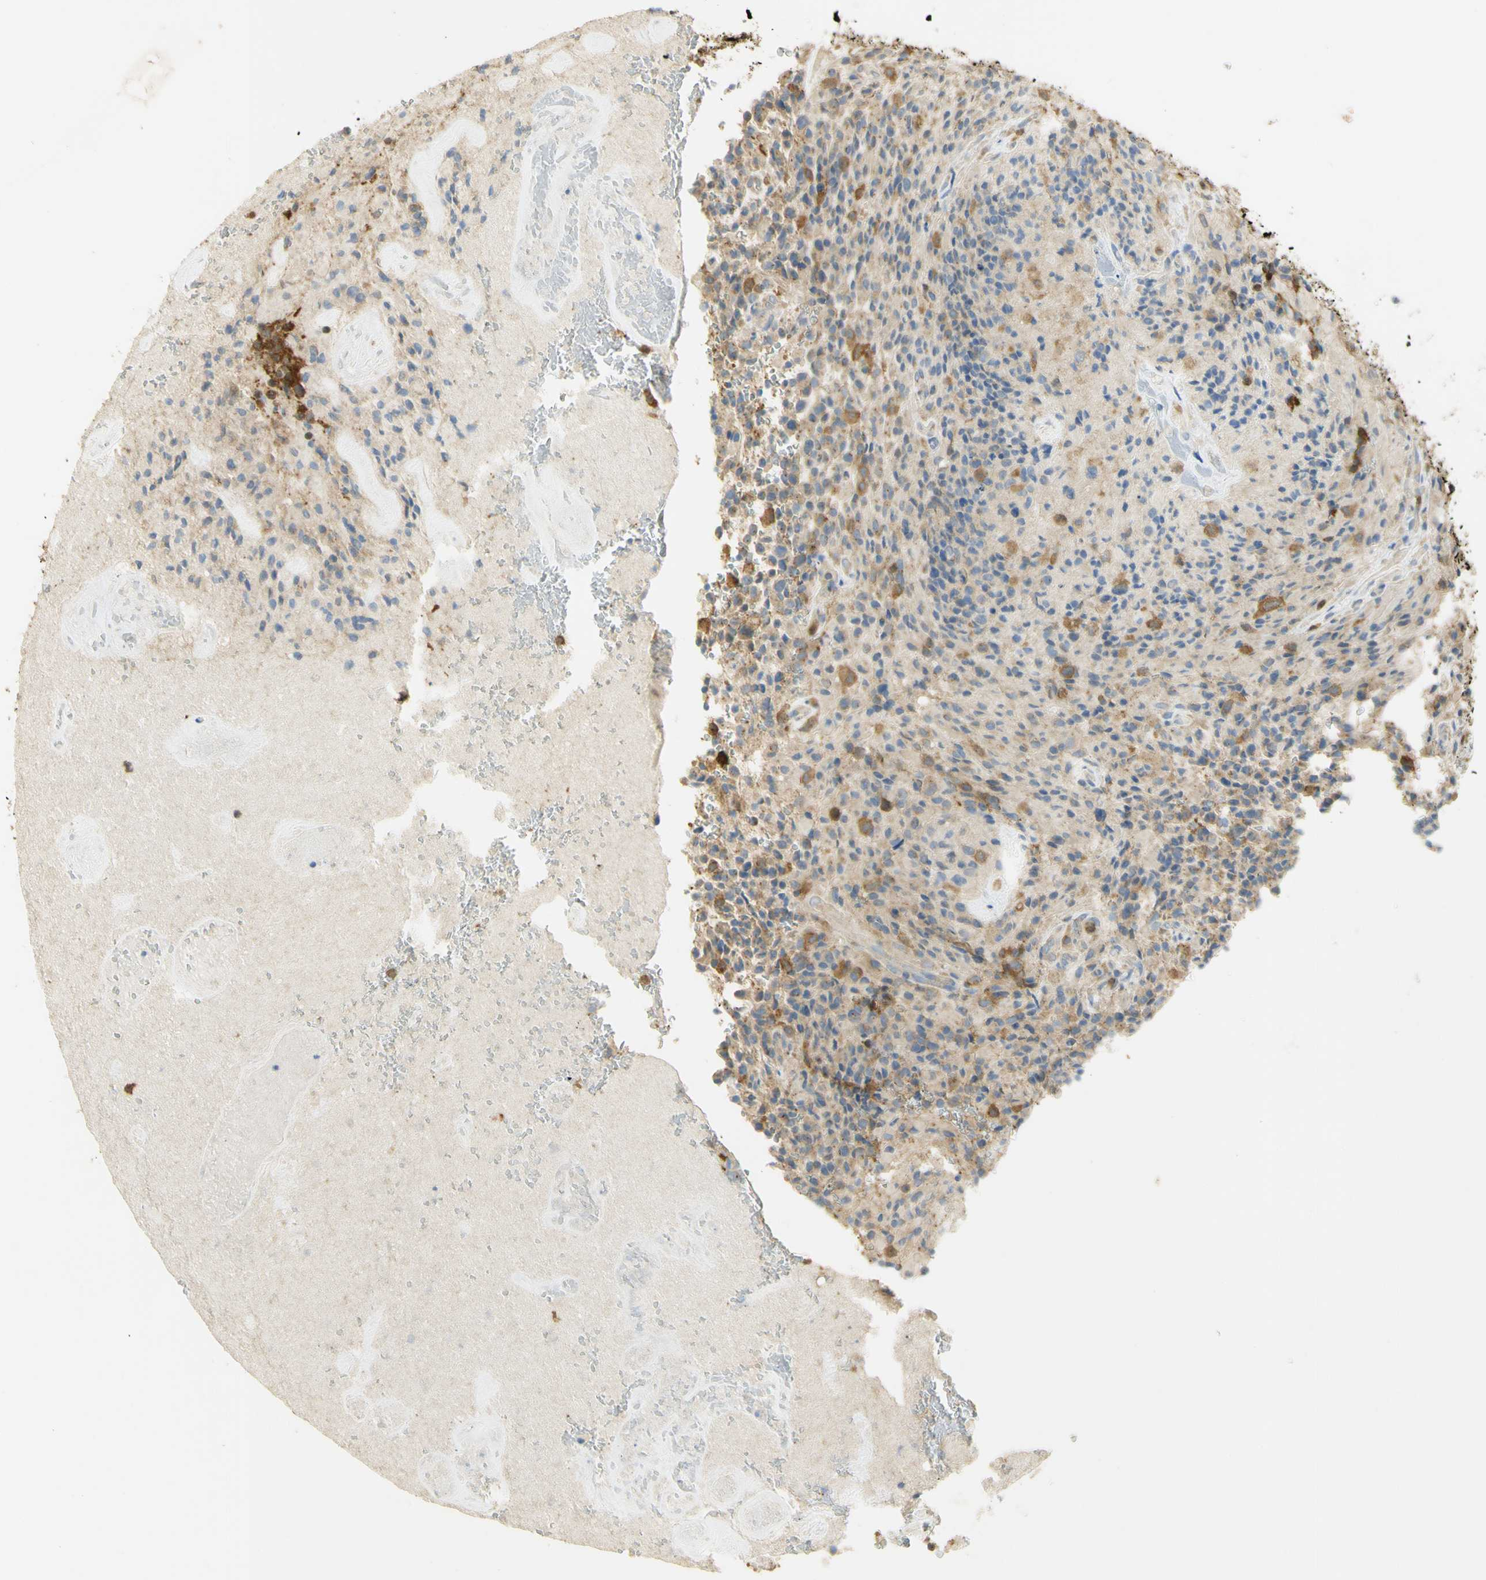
{"staining": {"intensity": "moderate", "quantity": "25%-75%", "location": "cytoplasmic/membranous"}, "tissue": "glioma", "cell_type": "Tumor cells", "image_type": "cancer", "snomed": [{"axis": "morphology", "description": "Glioma, malignant, High grade"}, {"axis": "topography", "description": "Brain"}], "caption": "A brown stain highlights moderate cytoplasmic/membranous expression of a protein in human high-grade glioma (malignant) tumor cells. (Brightfield microscopy of DAB IHC at high magnification).", "gene": "PAK1", "patient": {"sex": "male", "age": 71}}